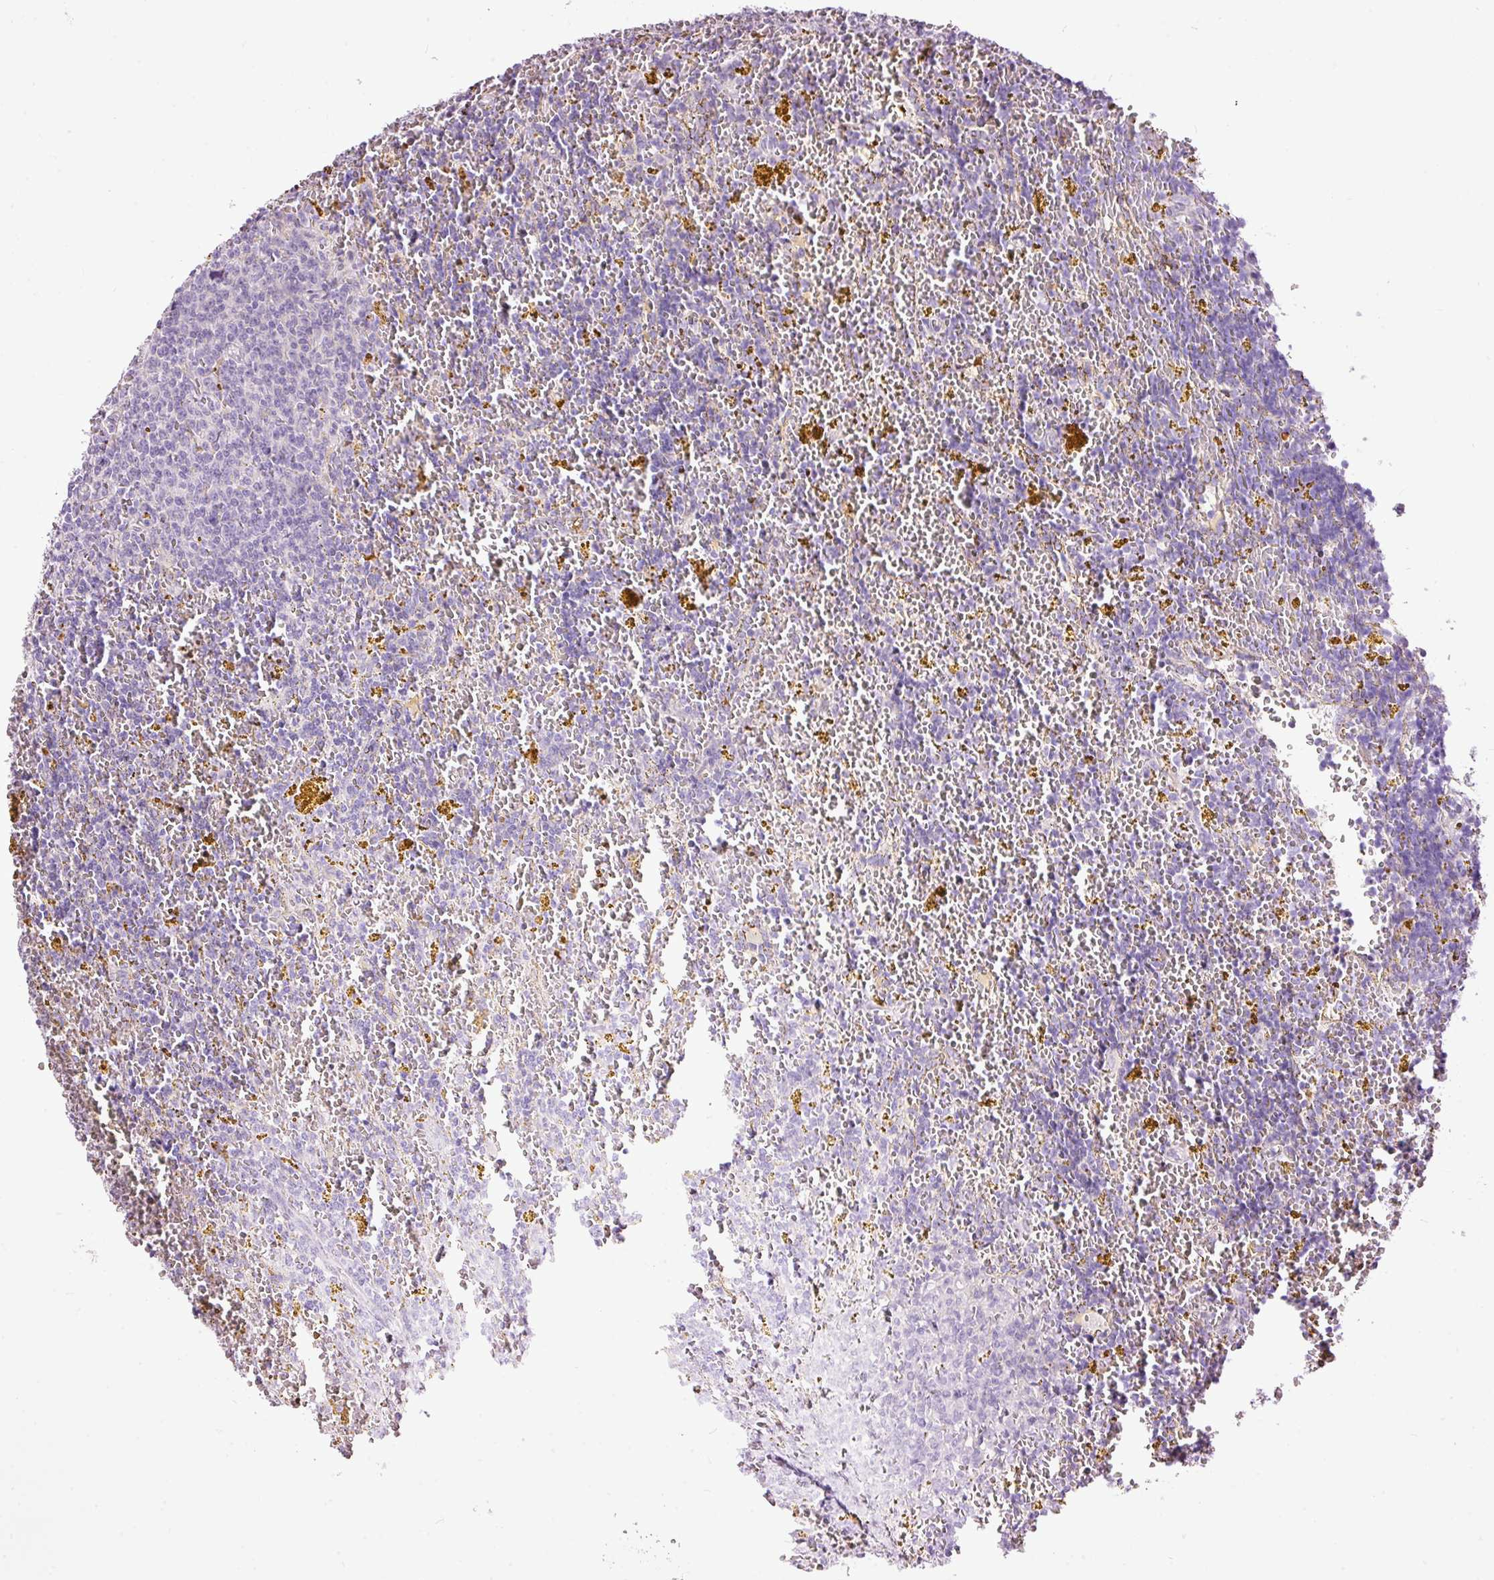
{"staining": {"intensity": "negative", "quantity": "none", "location": "none"}, "tissue": "lymphoma", "cell_type": "Tumor cells", "image_type": "cancer", "snomed": [{"axis": "morphology", "description": "Malignant lymphoma, non-Hodgkin's type, Low grade"}, {"axis": "topography", "description": "Spleen"}, {"axis": "topography", "description": "Lymph node"}], "caption": "High magnification brightfield microscopy of low-grade malignant lymphoma, non-Hodgkin's type stained with DAB (brown) and counterstained with hematoxylin (blue): tumor cells show no significant positivity.", "gene": "FCRL4", "patient": {"sex": "female", "age": 66}}